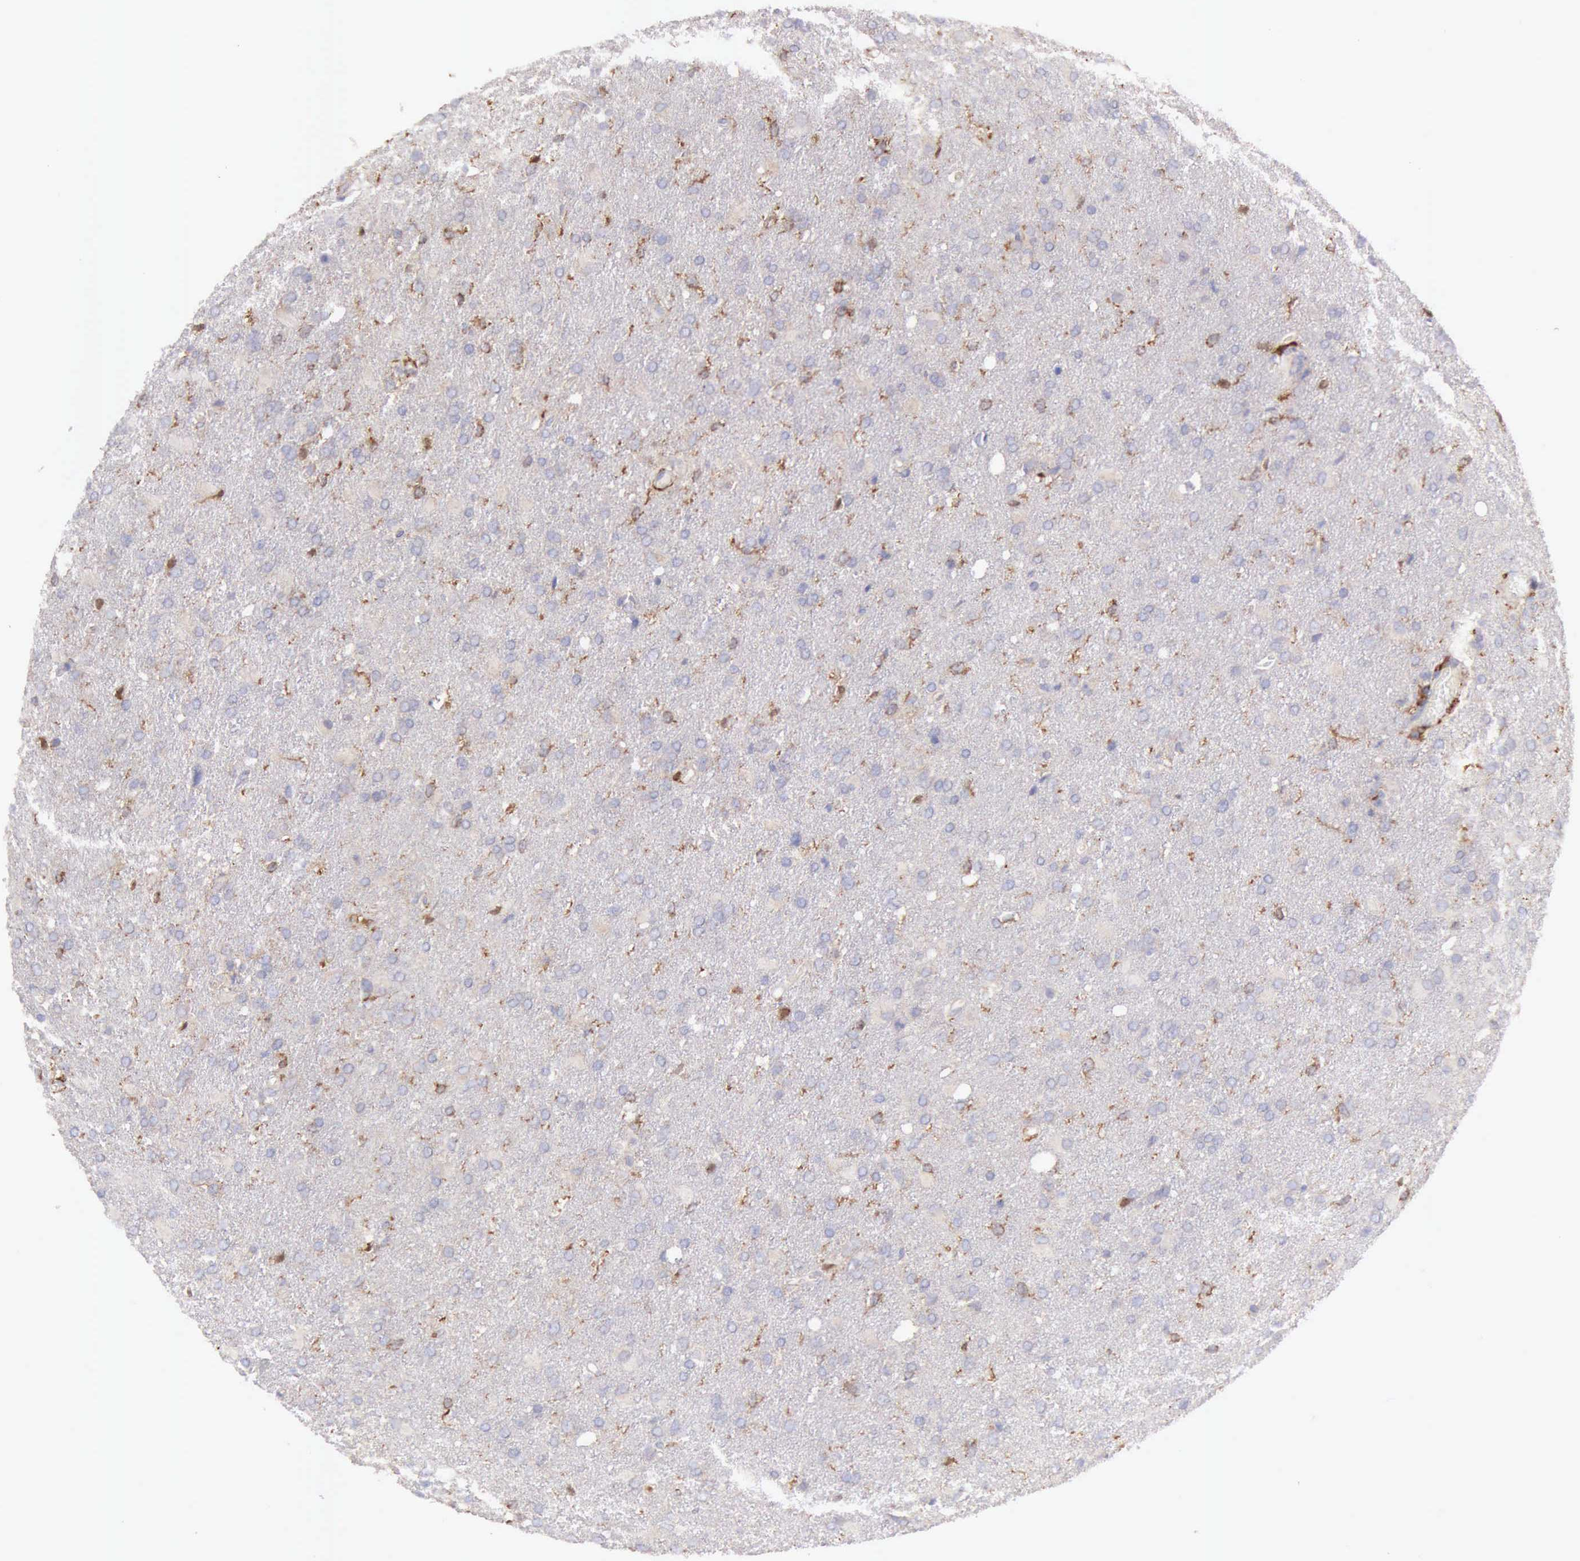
{"staining": {"intensity": "weak", "quantity": "<25%", "location": "cytoplasmic/membranous"}, "tissue": "glioma", "cell_type": "Tumor cells", "image_type": "cancer", "snomed": [{"axis": "morphology", "description": "Glioma, malignant, High grade"}, {"axis": "topography", "description": "Brain"}], "caption": "The image exhibits no significant positivity in tumor cells of malignant high-grade glioma. The staining is performed using DAB brown chromogen with nuclei counter-stained in using hematoxylin.", "gene": "ARHGAP4", "patient": {"sex": "male", "age": 68}}